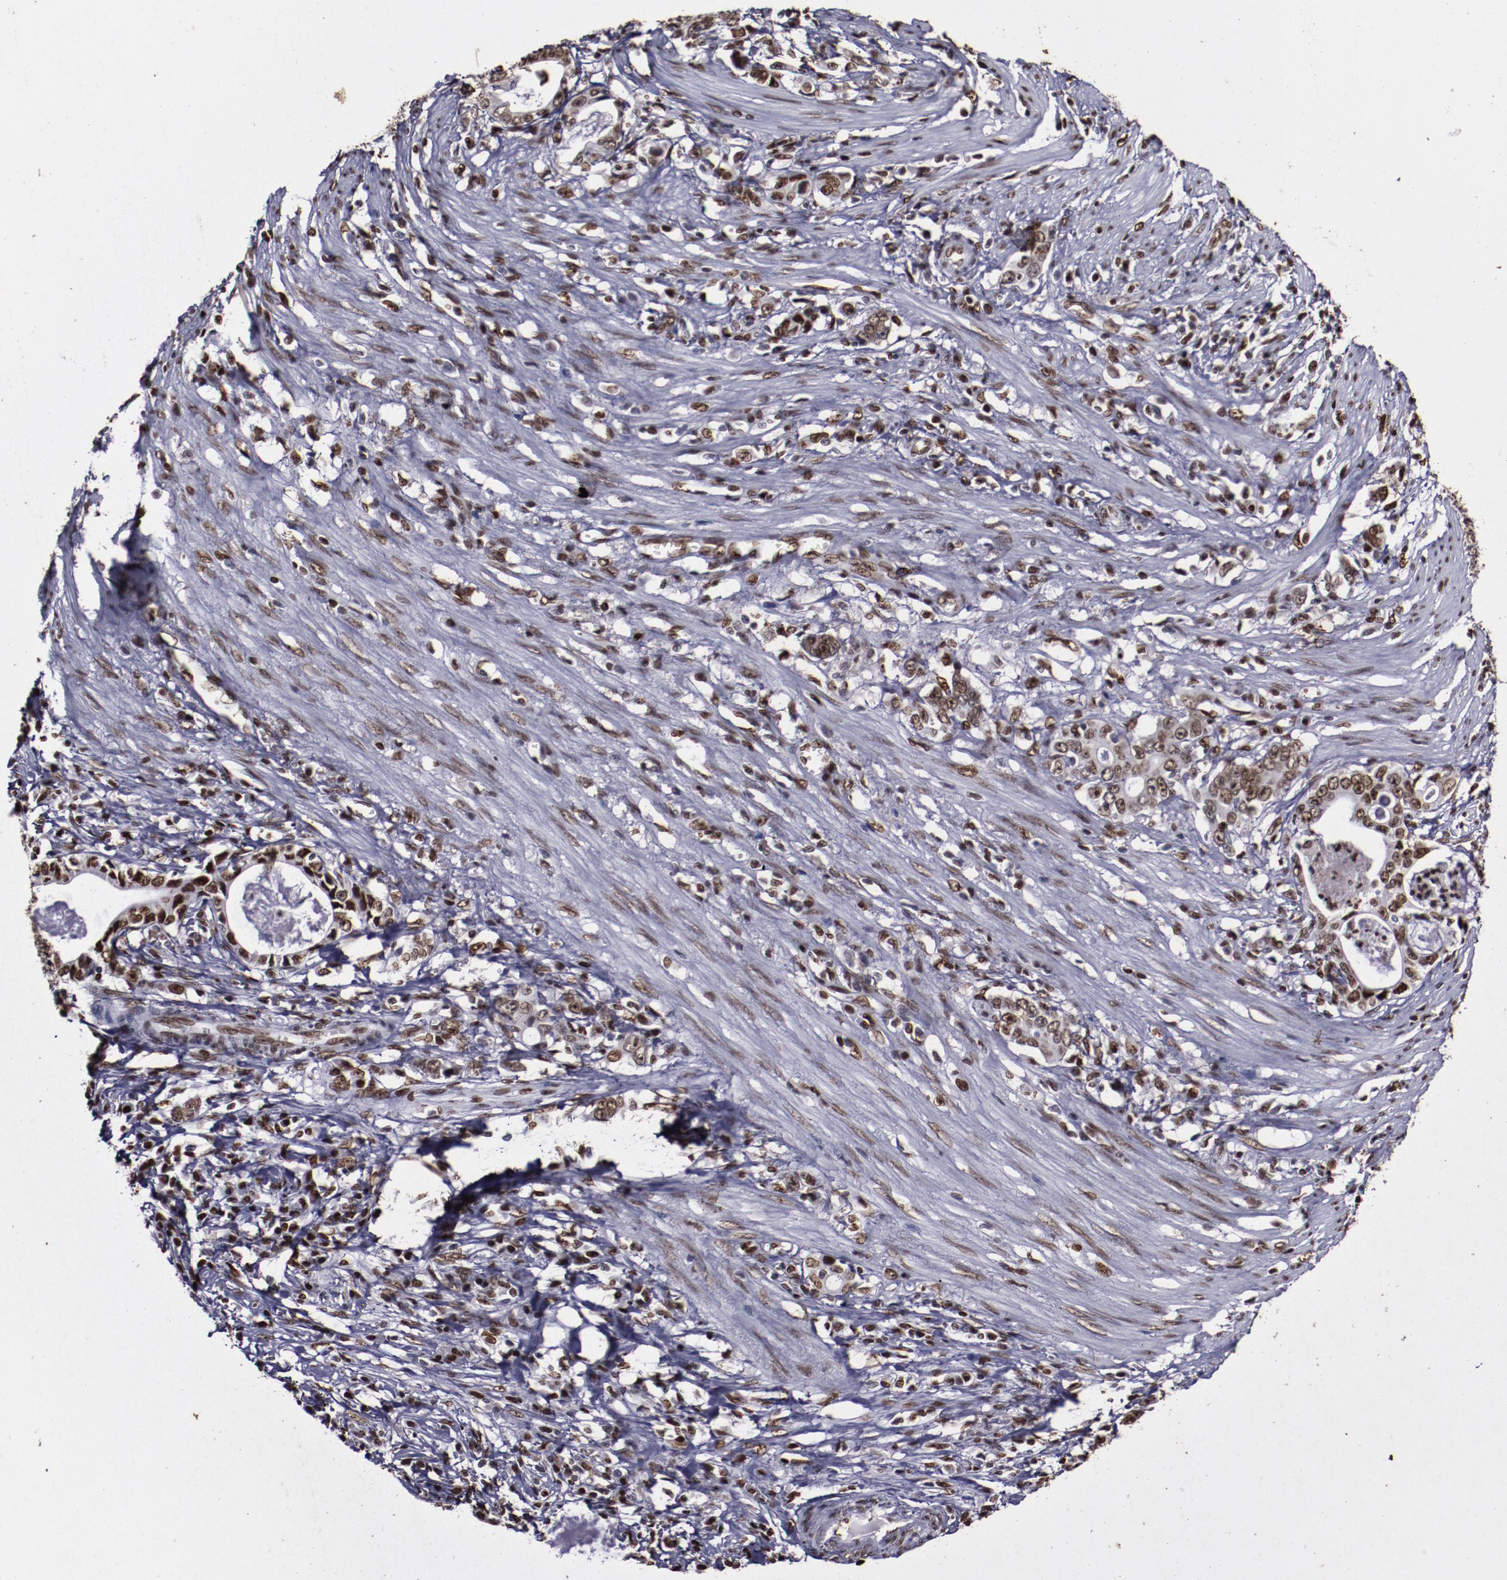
{"staining": {"intensity": "strong", "quantity": ">75%", "location": "nuclear"}, "tissue": "stomach cancer", "cell_type": "Tumor cells", "image_type": "cancer", "snomed": [{"axis": "morphology", "description": "Adenocarcinoma, NOS"}, {"axis": "topography", "description": "Stomach, lower"}], "caption": "Immunohistochemical staining of stomach cancer (adenocarcinoma) demonstrates high levels of strong nuclear protein staining in approximately >75% of tumor cells. The staining is performed using DAB brown chromogen to label protein expression. The nuclei are counter-stained blue using hematoxylin.", "gene": "APEX1", "patient": {"sex": "female", "age": 72}}